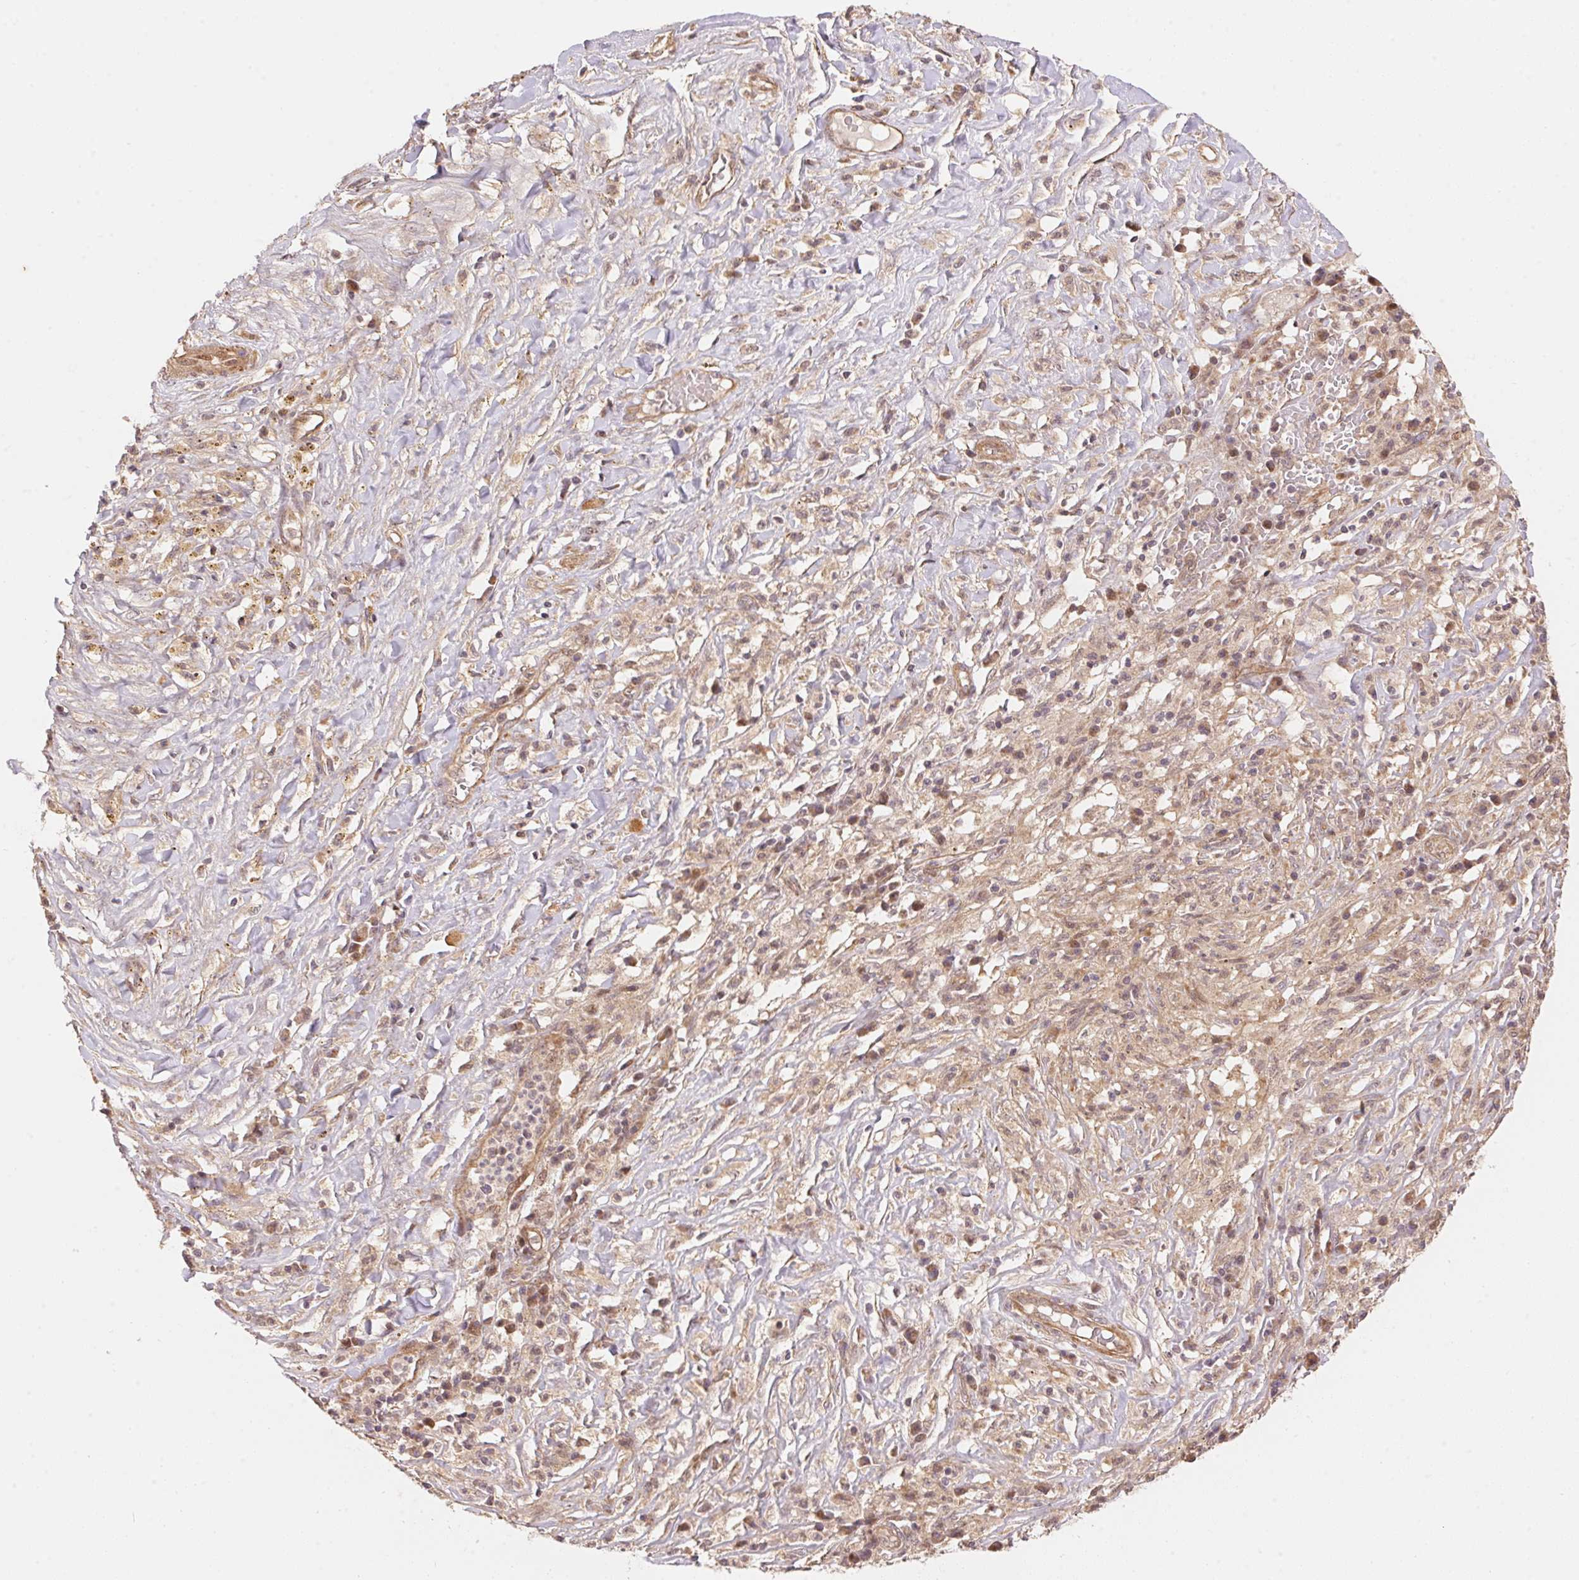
{"staining": {"intensity": "weak", "quantity": "25%-75%", "location": "cytoplasmic/membranous"}, "tissue": "melanoma", "cell_type": "Tumor cells", "image_type": "cancer", "snomed": [{"axis": "morphology", "description": "Malignant melanoma, NOS"}, {"axis": "topography", "description": "Skin"}], "caption": "Immunohistochemical staining of malignant melanoma displays low levels of weak cytoplasmic/membranous protein expression in approximately 25%-75% of tumor cells. (IHC, brightfield microscopy, high magnification).", "gene": "TNIP2", "patient": {"sex": "female", "age": 91}}